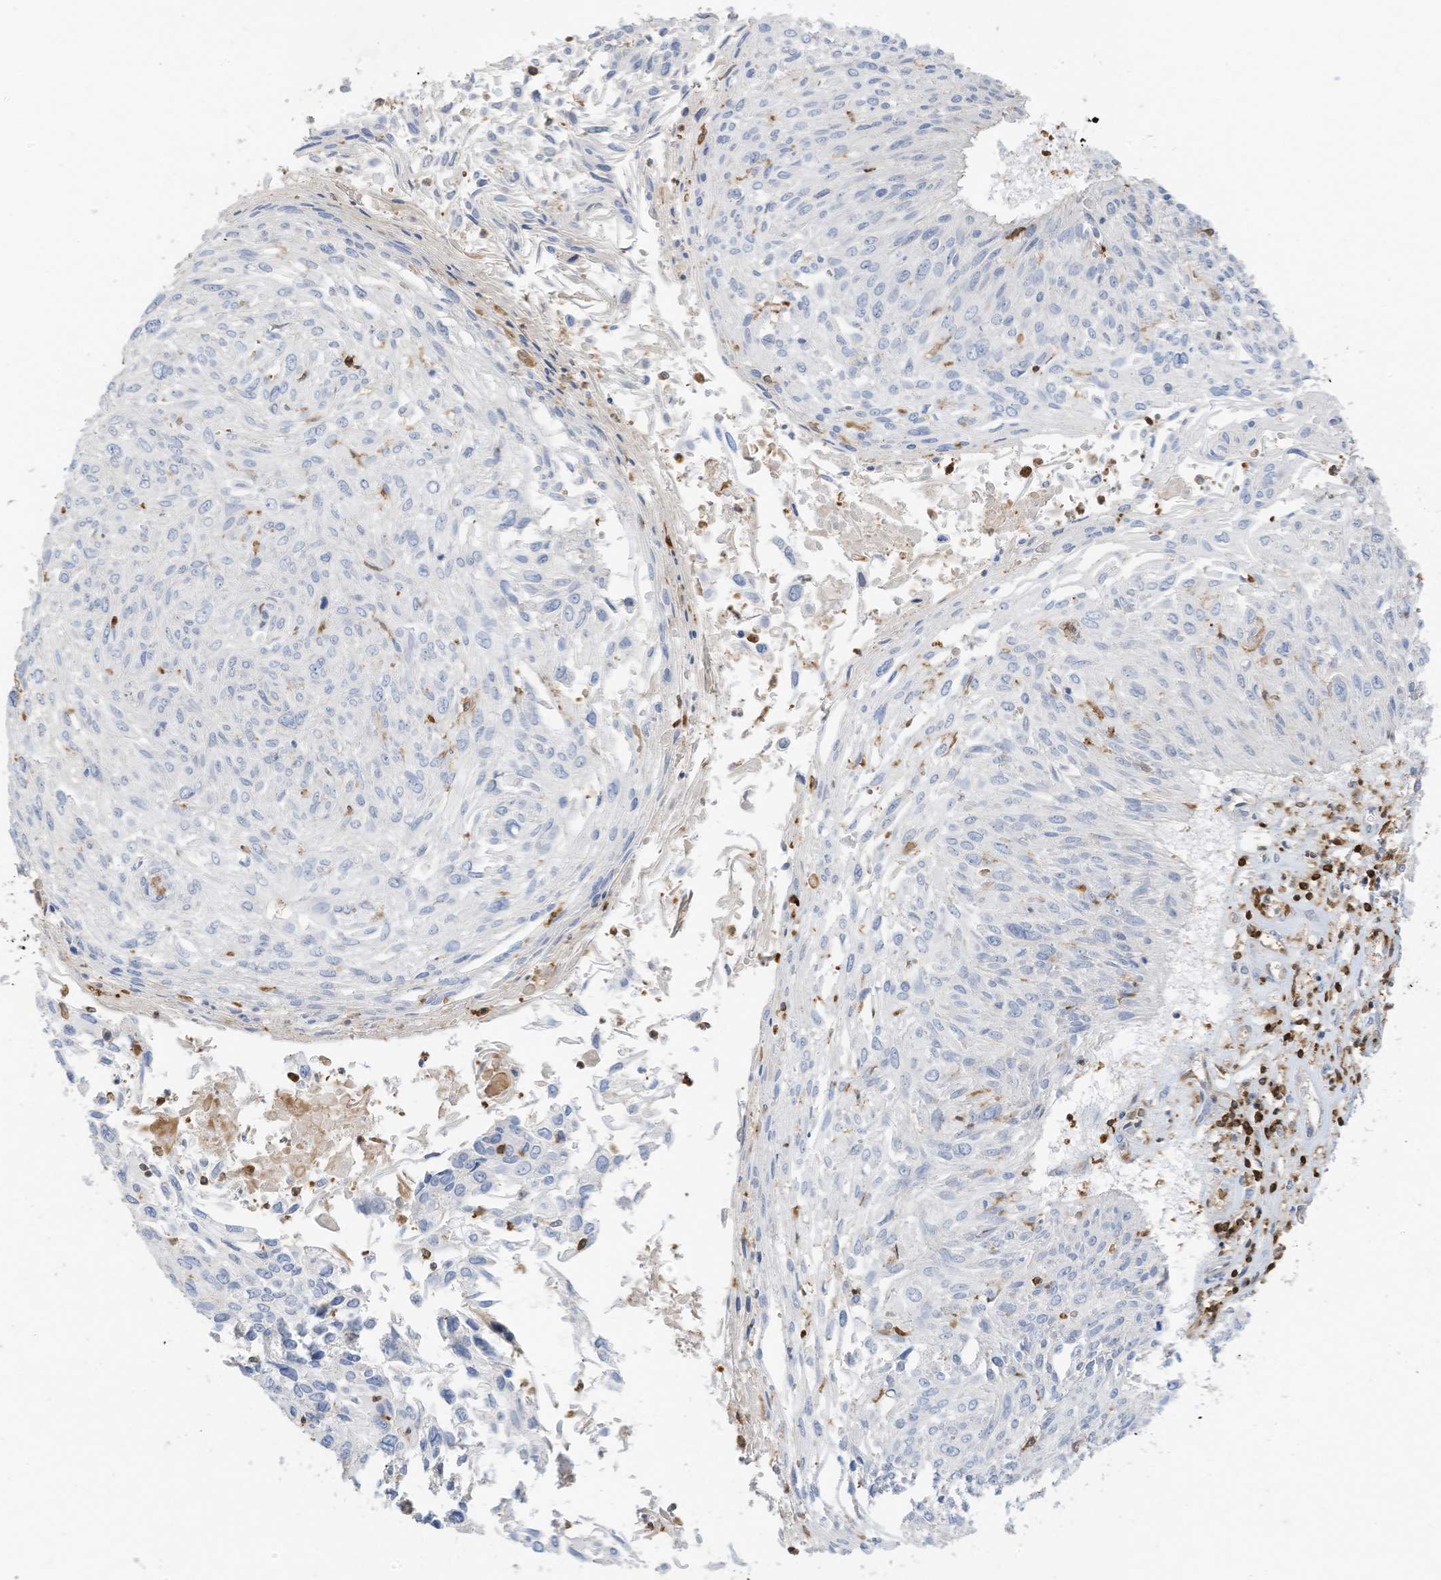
{"staining": {"intensity": "negative", "quantity": "none", "location": "none"}, "tissue": "cervical cancer", "cell_type": "Tumor cells", "image_type": "cancer", "snomed": [{"axis": "morphology", "description": "Squamous cell carcinoma, NOS"}, {"axis": "topography", "description": "Cervix"}], "caption": "High power microscopy image of an immunohistochemistry photomicrograph of cervical cancer (squamous cell carcinoma), revealing no significant positivity in tumor cells. Nuclei are stained in blue.", "gene": "ARHGAP25", "patient": {"sex": "female", "age": 51}}